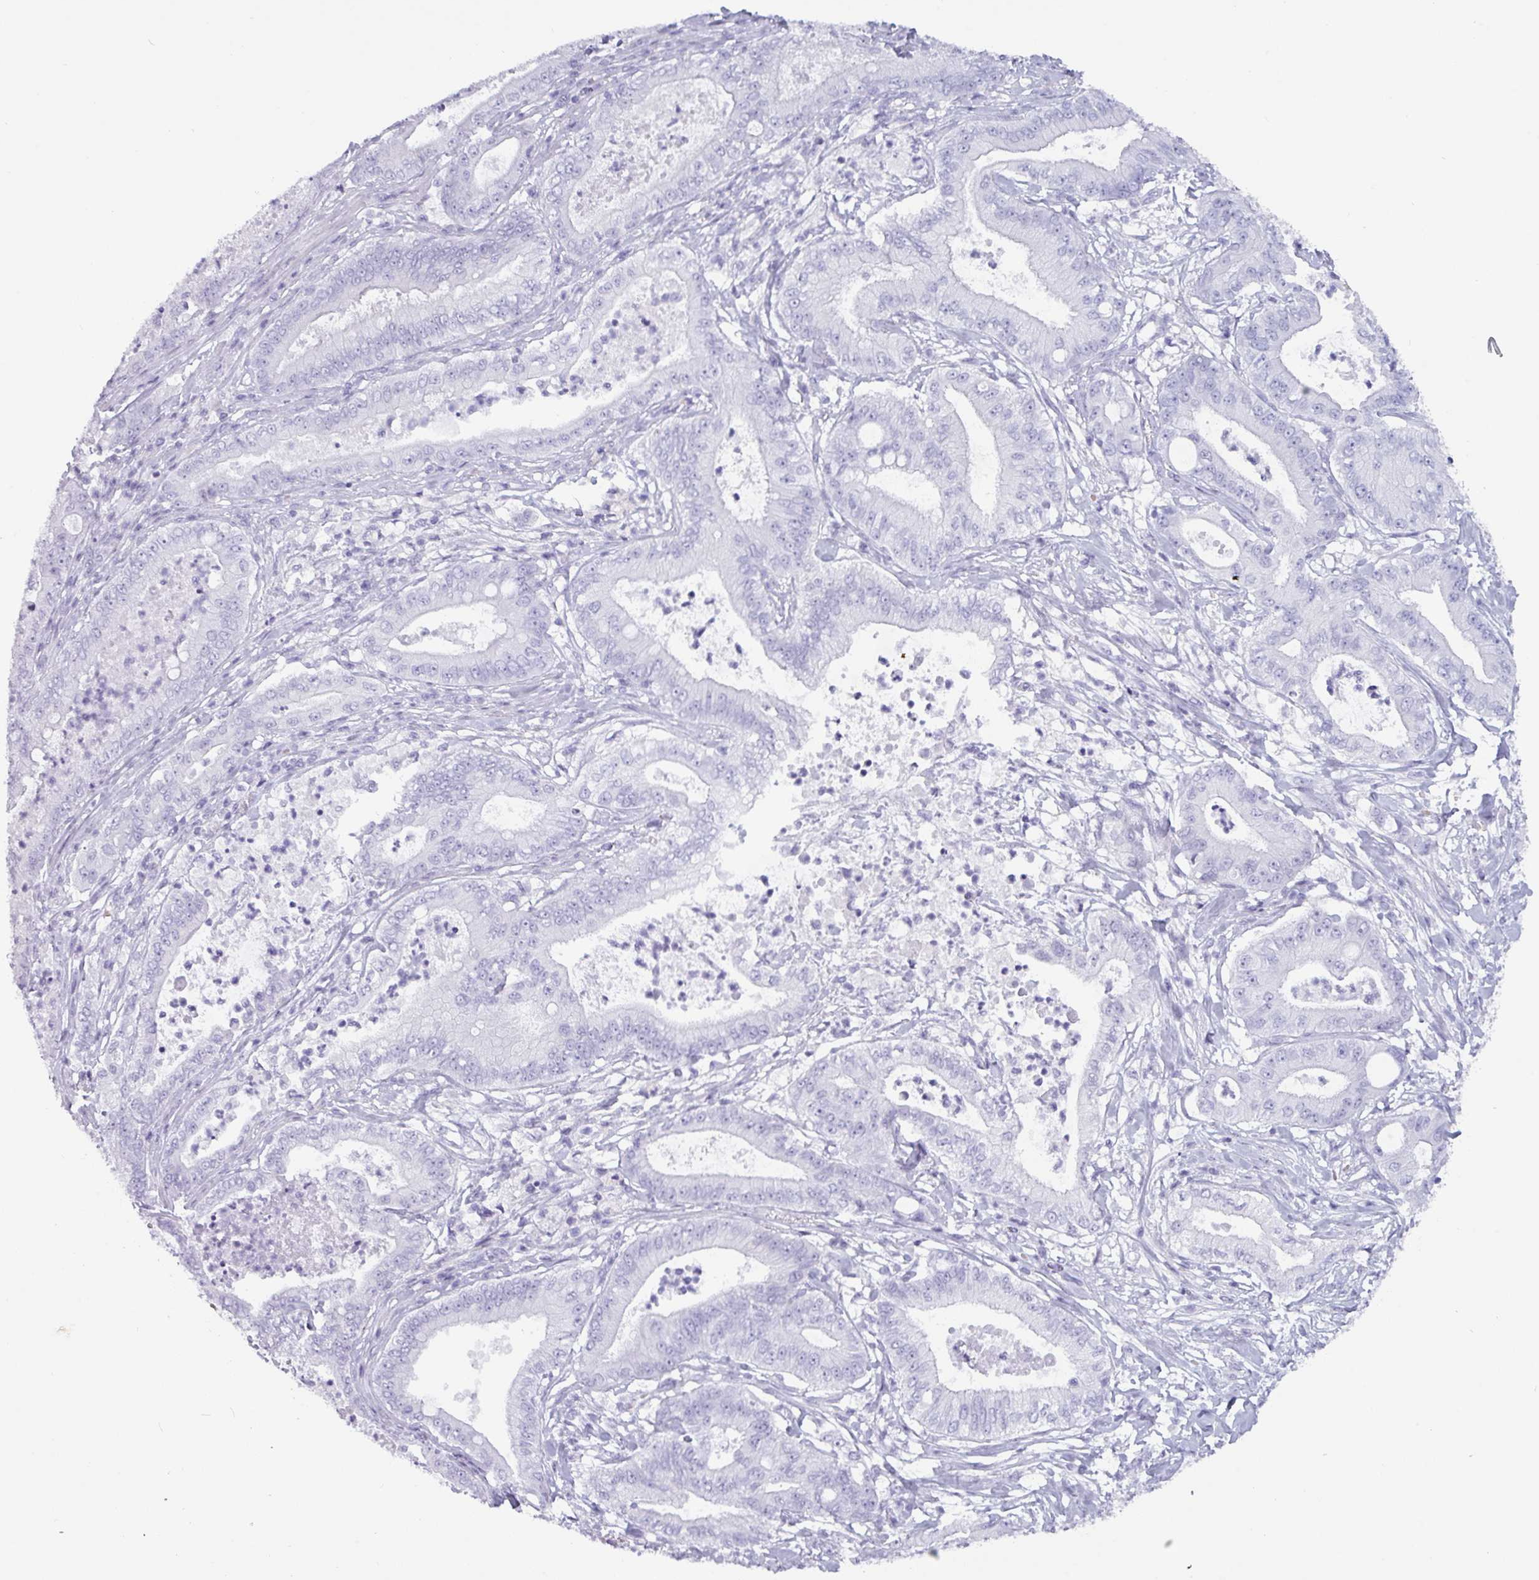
{"staining": {"intensity": "negative", "quantity": "none", "location": "none"}, "tissue": "pancreatic cancer", "cell_type": "Tumor cells", "image_type": "cancer", "snomed": [{"axis": "morphology", "description": "Adenocarcinoma, NOS"}, {"axis": "topography", "description": "Pancreas"}], "caption": "This is an immunohistochemistry micrograph of human pancreatic adenocarcinoma. There is no positivity in tumor cells.", "gene": "CRYBB2", "patient": {"sex": "male", "age": 71}}